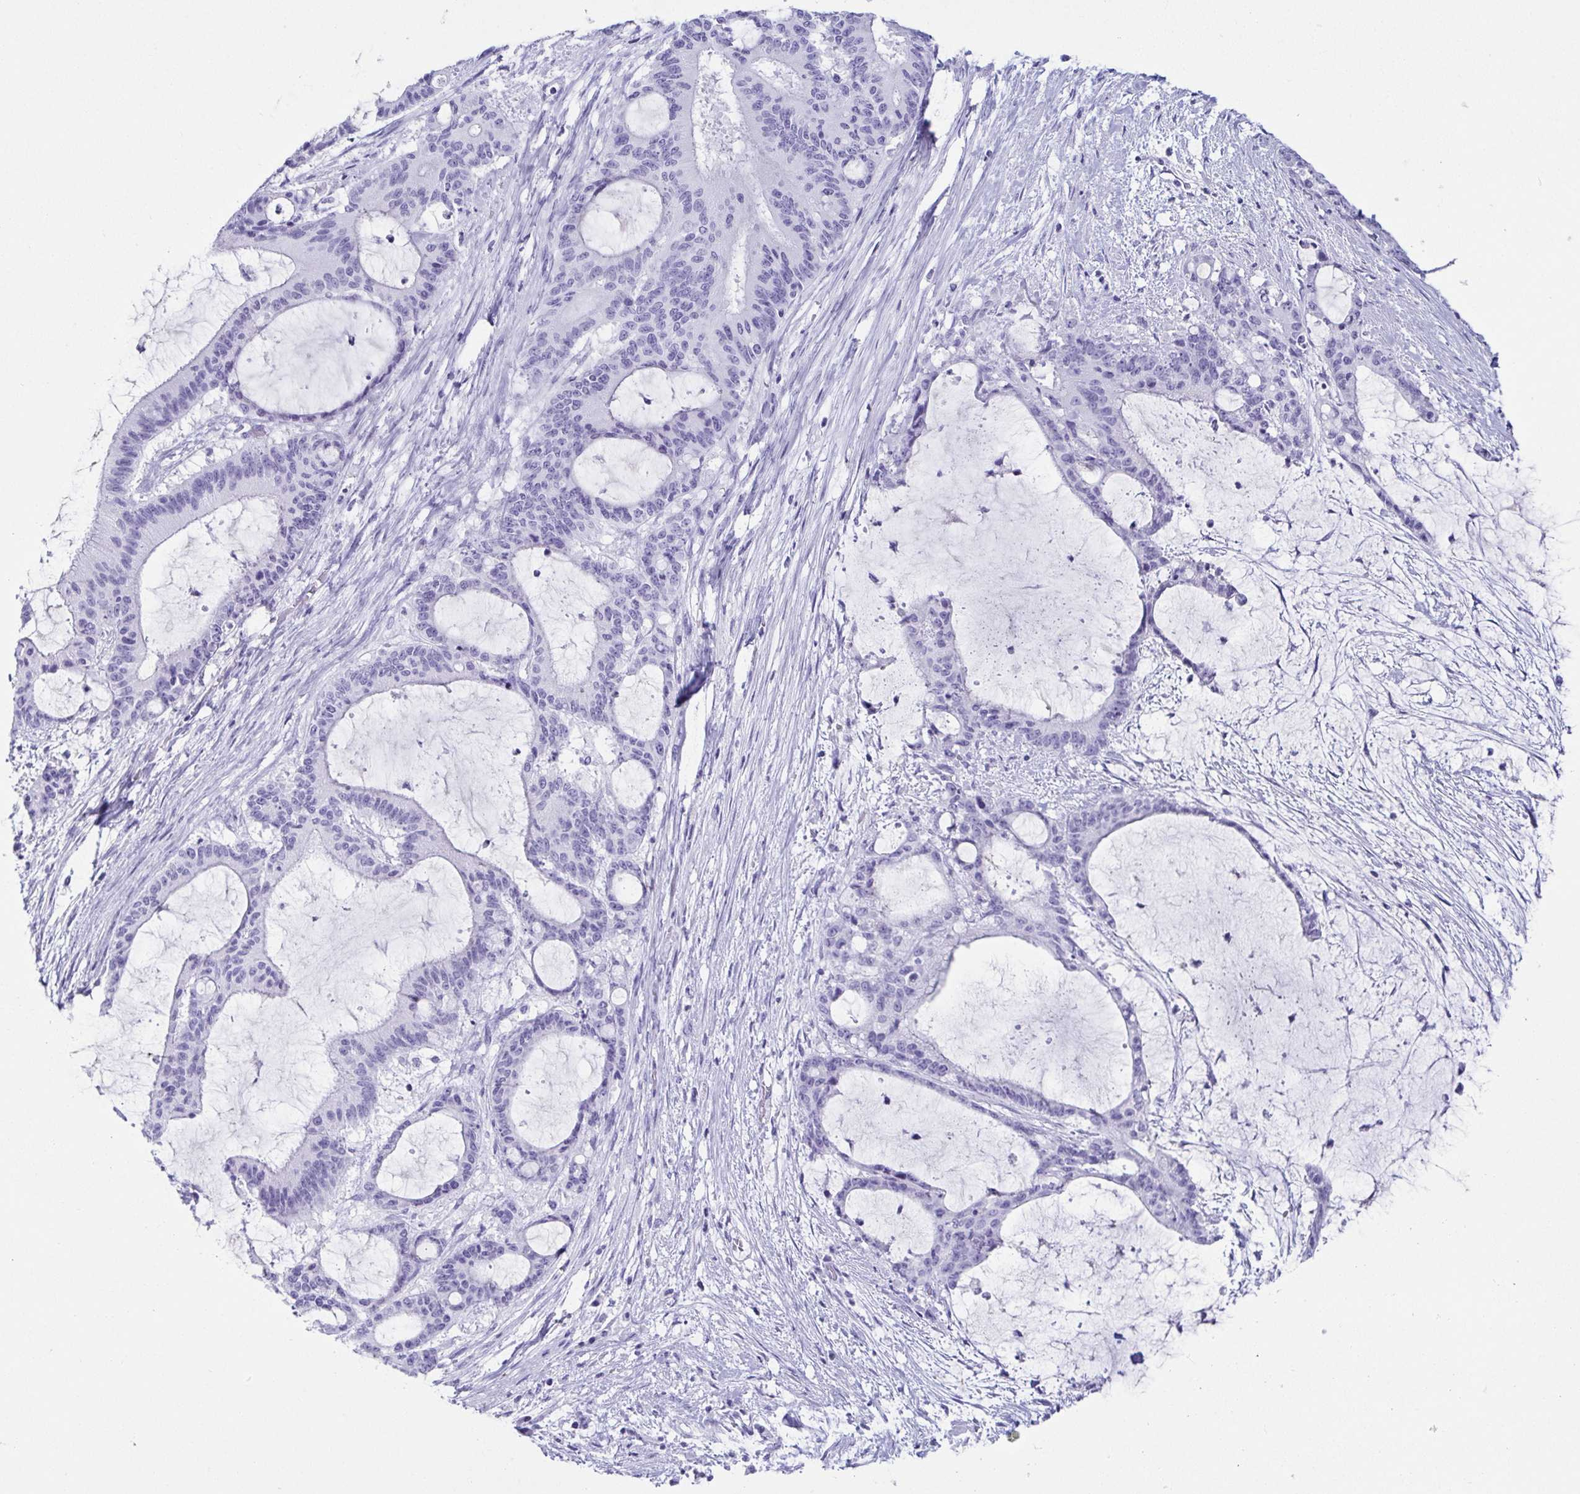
{"staining": {"intensity": "negative", "quantity": "none", "location": "none"}, "tissue": "liver cancer", "cell_type": "Tumor cells", "image_type": "cancer", "snomed": [{"axis": "morphology", "description": "Normal tissue, NOS"}, {"axis": "morphology", "description": "Cholangiocarcinoma"}, {"axis": "topography", "description": "Liver"}, {"axis": "topography", "description": "Peripheral nerve tissue"}], "caption": "IHC of human cholangiocarcinoma (liver) reveals no expression in tumor cells.", "gene": "CD164L2", "patient": {"sex": "female", "age": 73}}